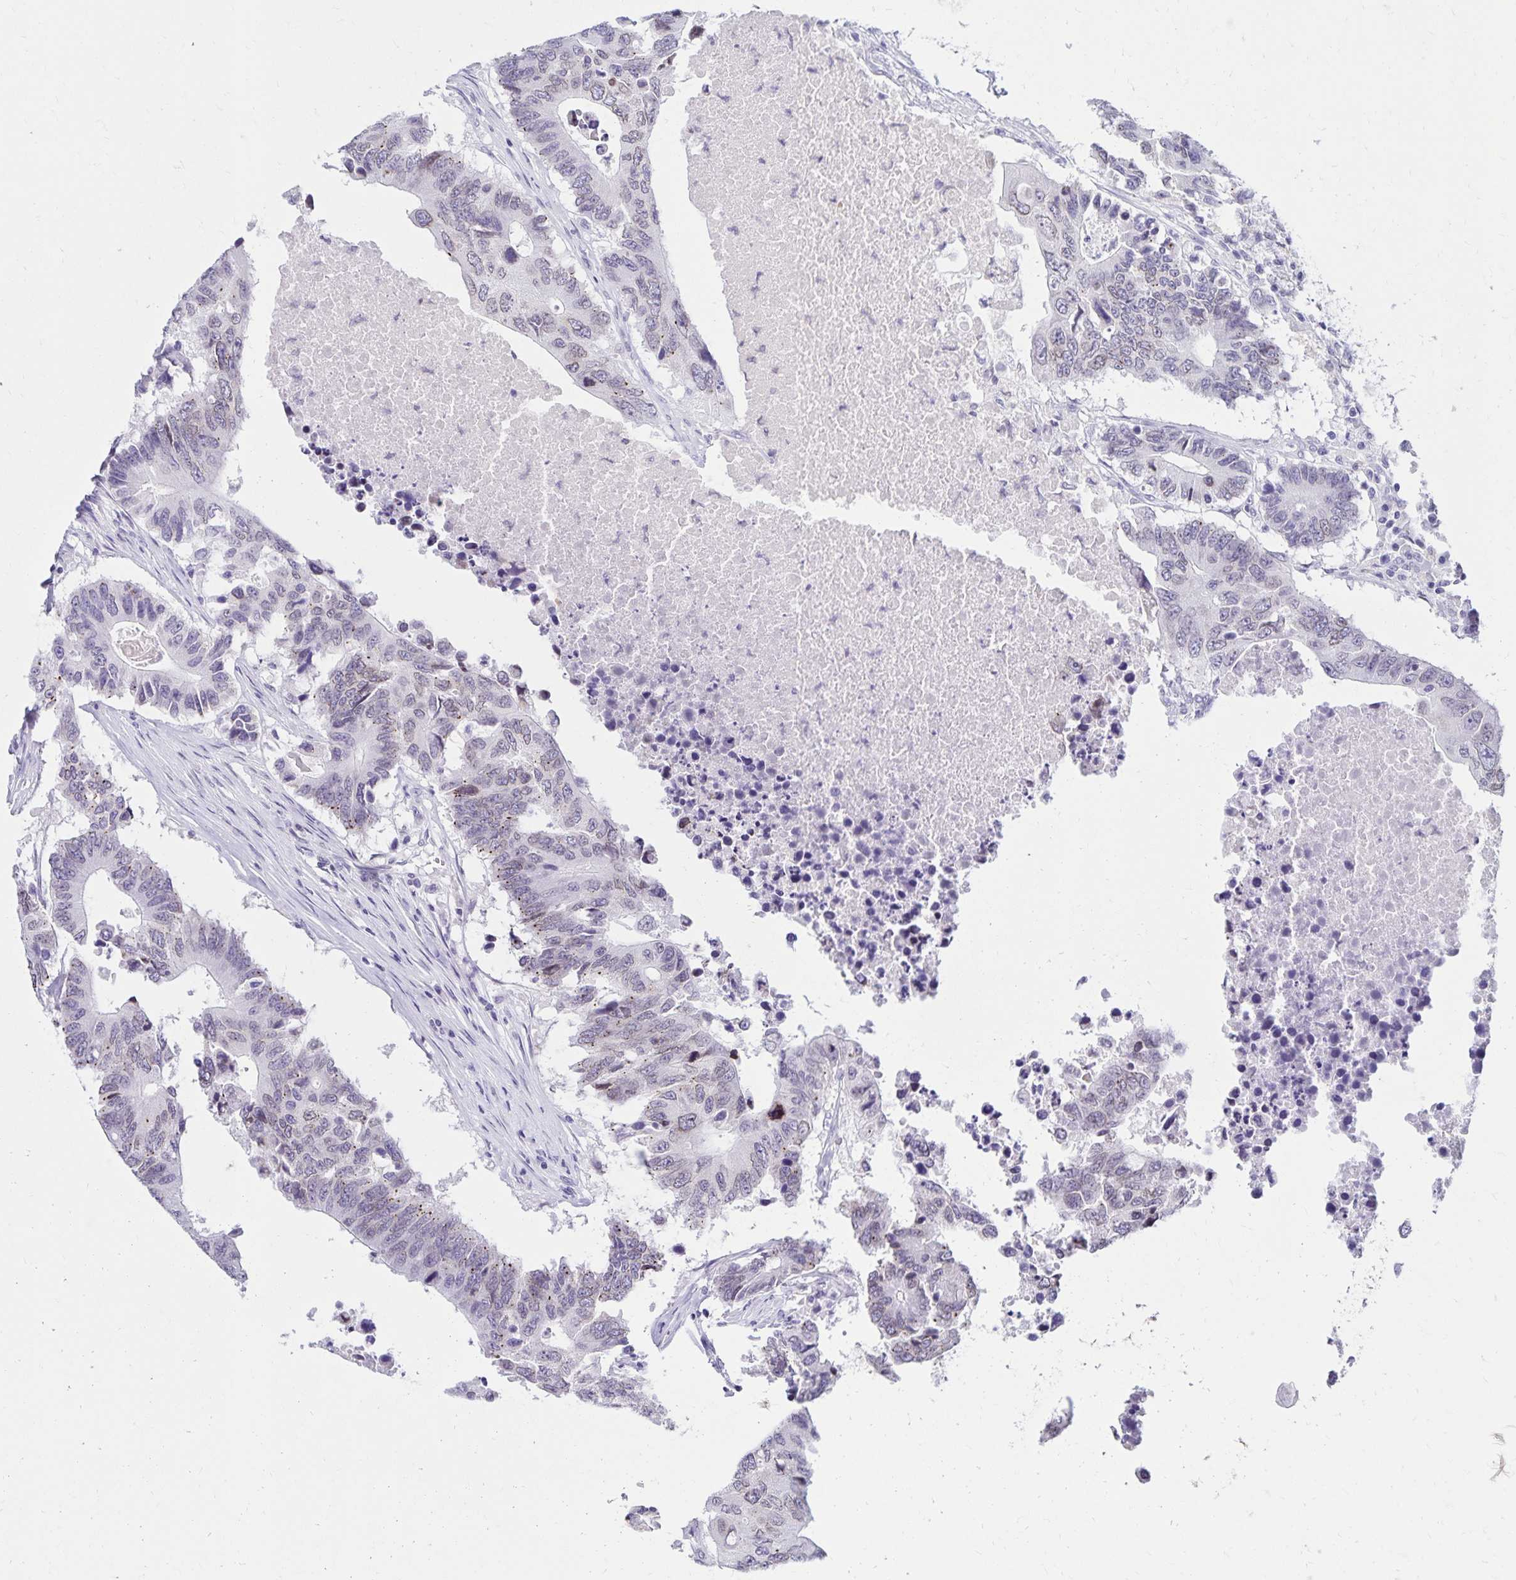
{"staining": {"intensity": "weak", "quantity": "<25%", "location": "cytoplasmic/membranous"}, "tissue": "colorectal cancer", "cell_type": "Tumor cells", "image_type": "cancer", "snomed": [{"axis": "morphology", "description": "Adenocarcinoma, NOS"}, {"axis": "topography", "description": "Colon"}], "caption": "Tumor cells show no significant protein staining in colorectal cancer.", "gene": "FAM166C", "patient": {"sex": "male", "age": 71}}